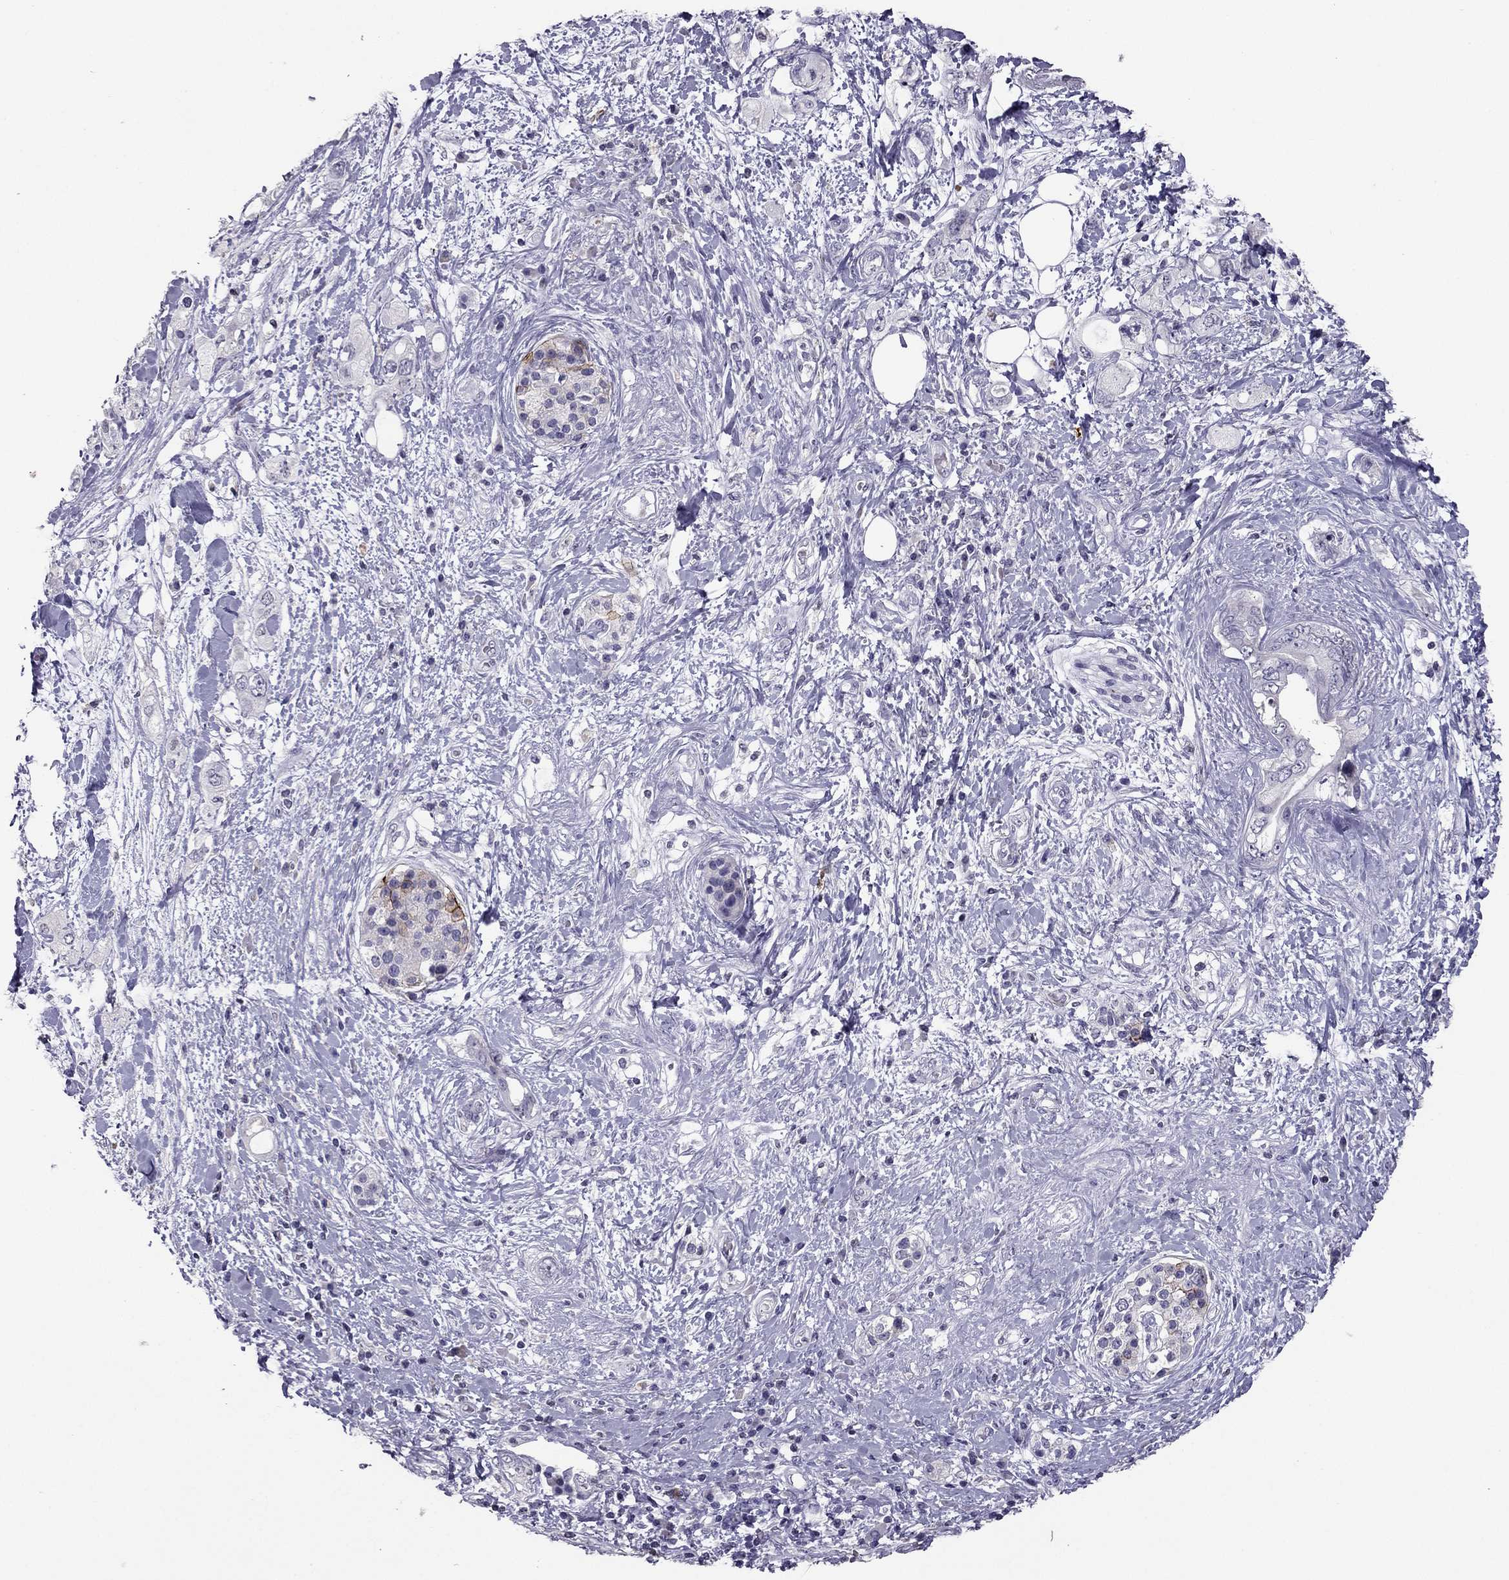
{"staining": {"intensity": "negative", "quantity": "none", "location": "none"}, "tissue": "pancreatic cancer", "cell_type": "Tumor cells", "image_type": "cancer", "snomed": [{"axis": "morphology", "description": "Adenocarcinoma, NOS"}, {"axis": "topography", "description": "Pancreas"}], "caption": "High magnification brightfield microscopy of pancreatic adenocarcinoma stained with DAB (3,3'-diaminobenzidine) (brown) and counterstained with hematoxylin (blue): tumor cells show no significant positivity.", "gene": "RGS8", "patient": {"sex": "female", "age": 56}}